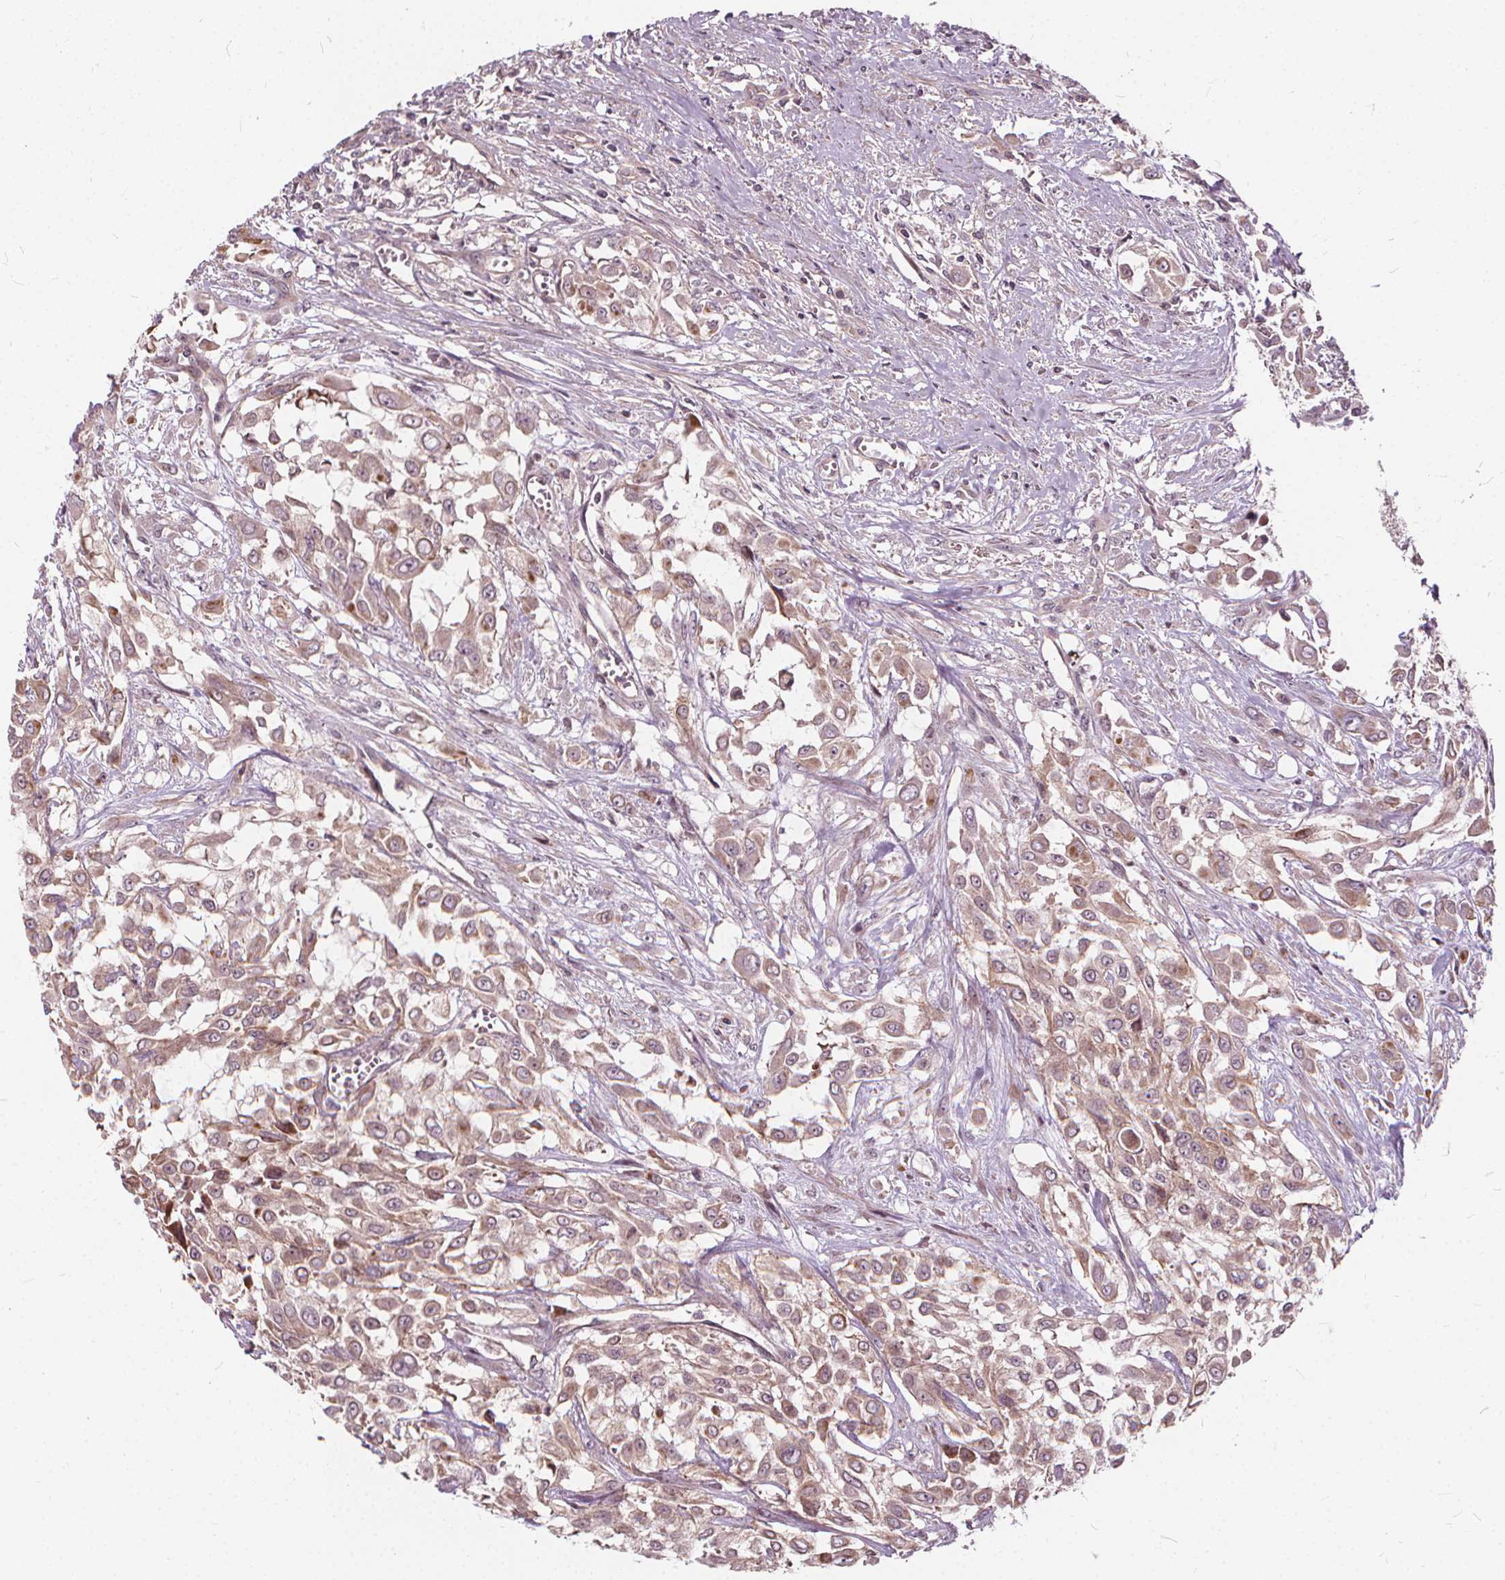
{"staining": {"intensity": "weak", "quantity": ">75%", "location": "cytoplasmic/membranous"}, "tissue": "urothelial cancer", "cell_type": "Tumor cells", "image_type": "cancer", "snomed": [{"axis": "morphology", "description": "Urothelial carcinoma, High grade"}, {"axis": "topography", "description": "Urinary bladder"}], "caption": "High-power microscopy captured an IHC photomicrograph of urothelial cancer, revealing weak cytoplasmic/membranous positivity in approximately >75% of tumor cells. Using DAB (3,3'-diaminobenzidine) (brown) and hematoxylin (blue) stains, captured at high magnification using brightfield microscopy.", "gene": "INPP5E", "patient": {"sex": "male", "age": 57}}